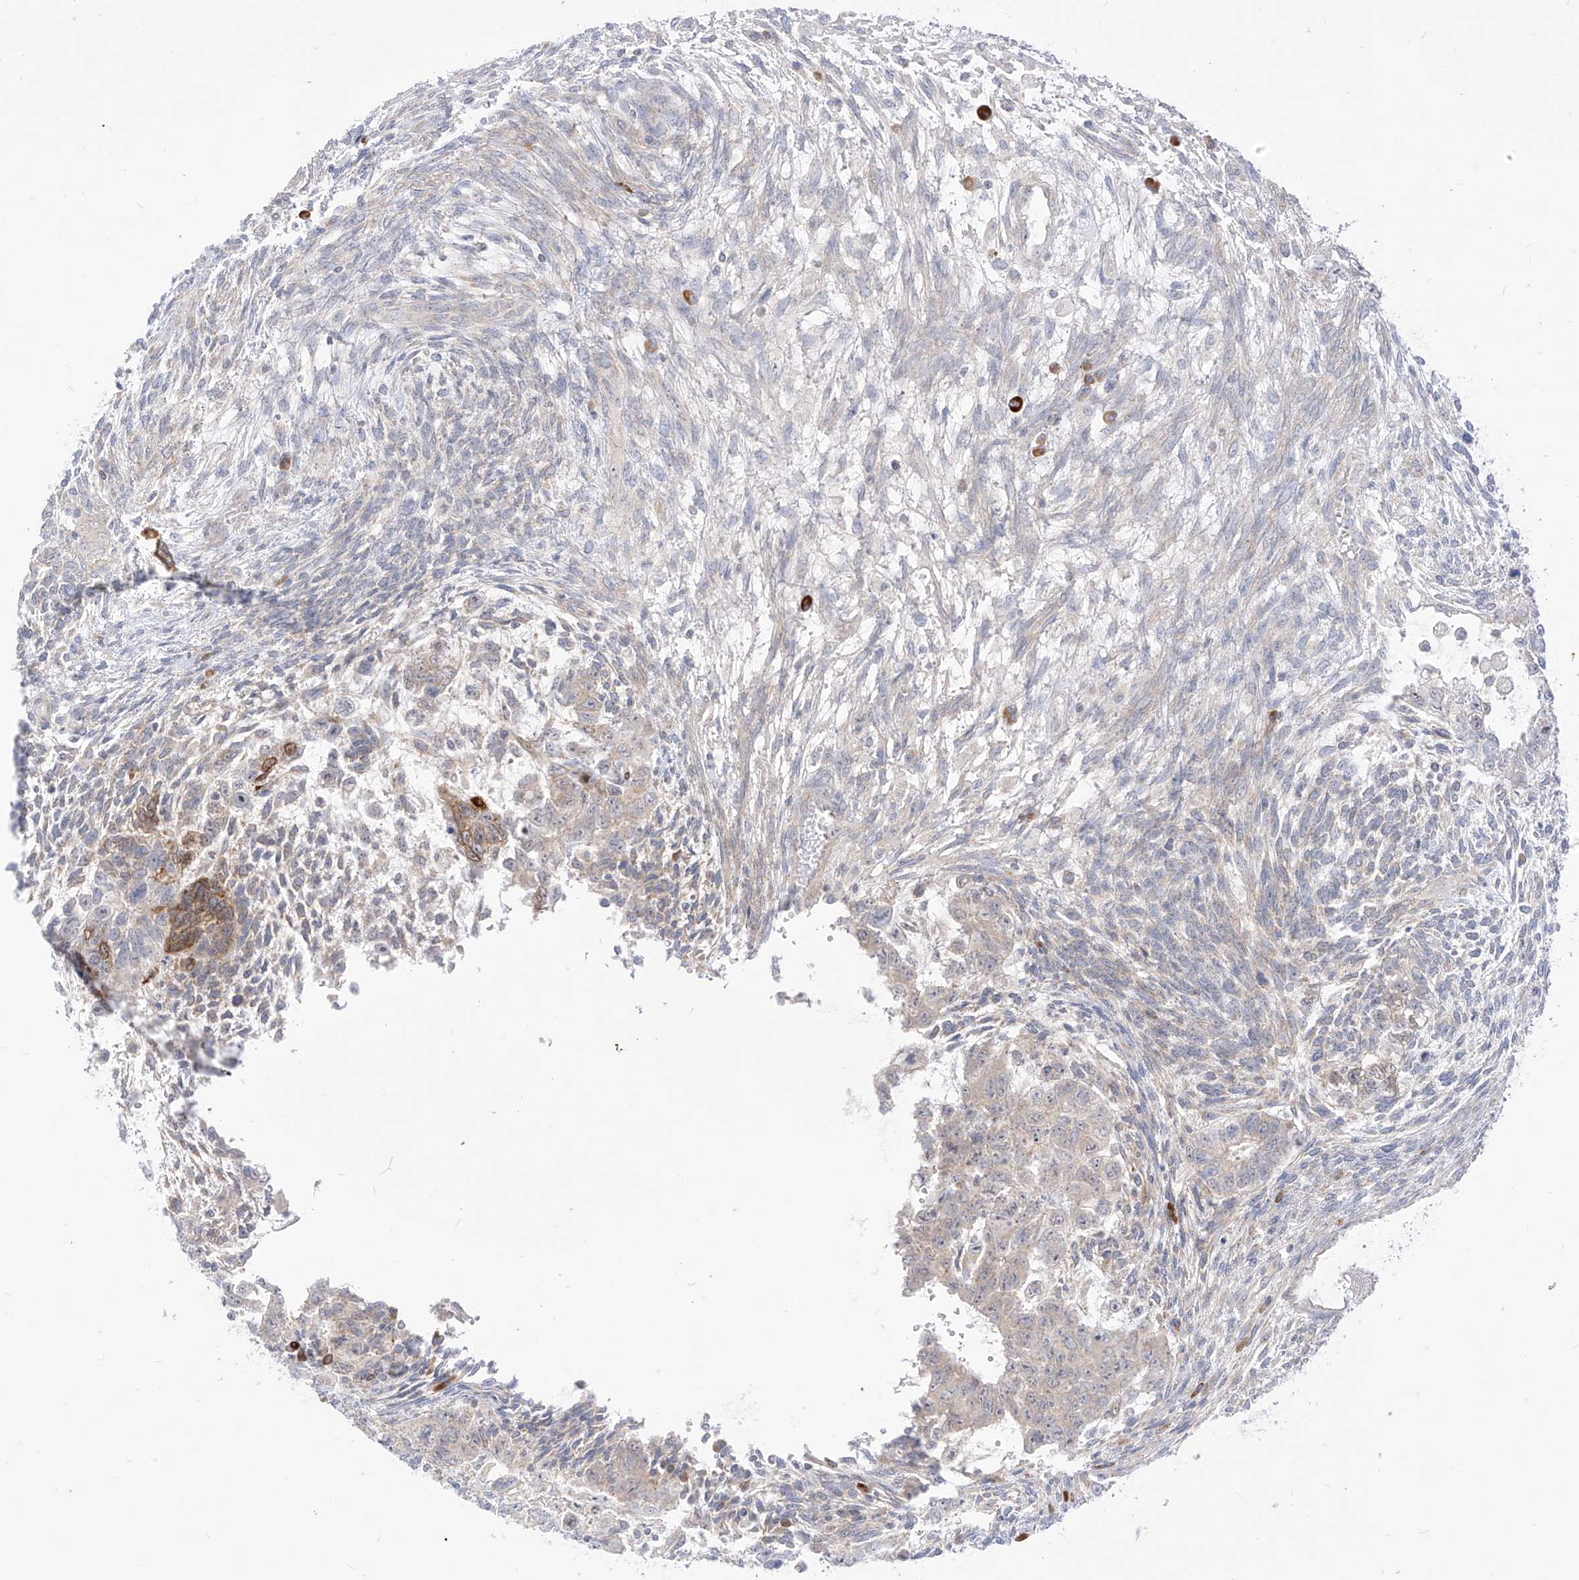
{"staining": {"intensity": "moderate", "quantity": "<25%", "location": "cytoplasmic/membranous"}, "tissue": "testis cancer", "cell_type": "Tumor cells", "image_type": "cancer", "snomed": [{"axis": "morphology", "description": "Carcinoma, Embryonal, NOS"}, {"axis": "topography", "description": "Testis"}], "caption": "High-magnification brightfield microscopy of testis cancer stained with DAB (brown) and counterstained with hematoxylin (blue). tumor cells exhibit moderate cytoplasmic/membranous staining is present in approximately<25% of cells.", "gene": "SYTL3", "patient": {"sex": "male", "age": 37}}